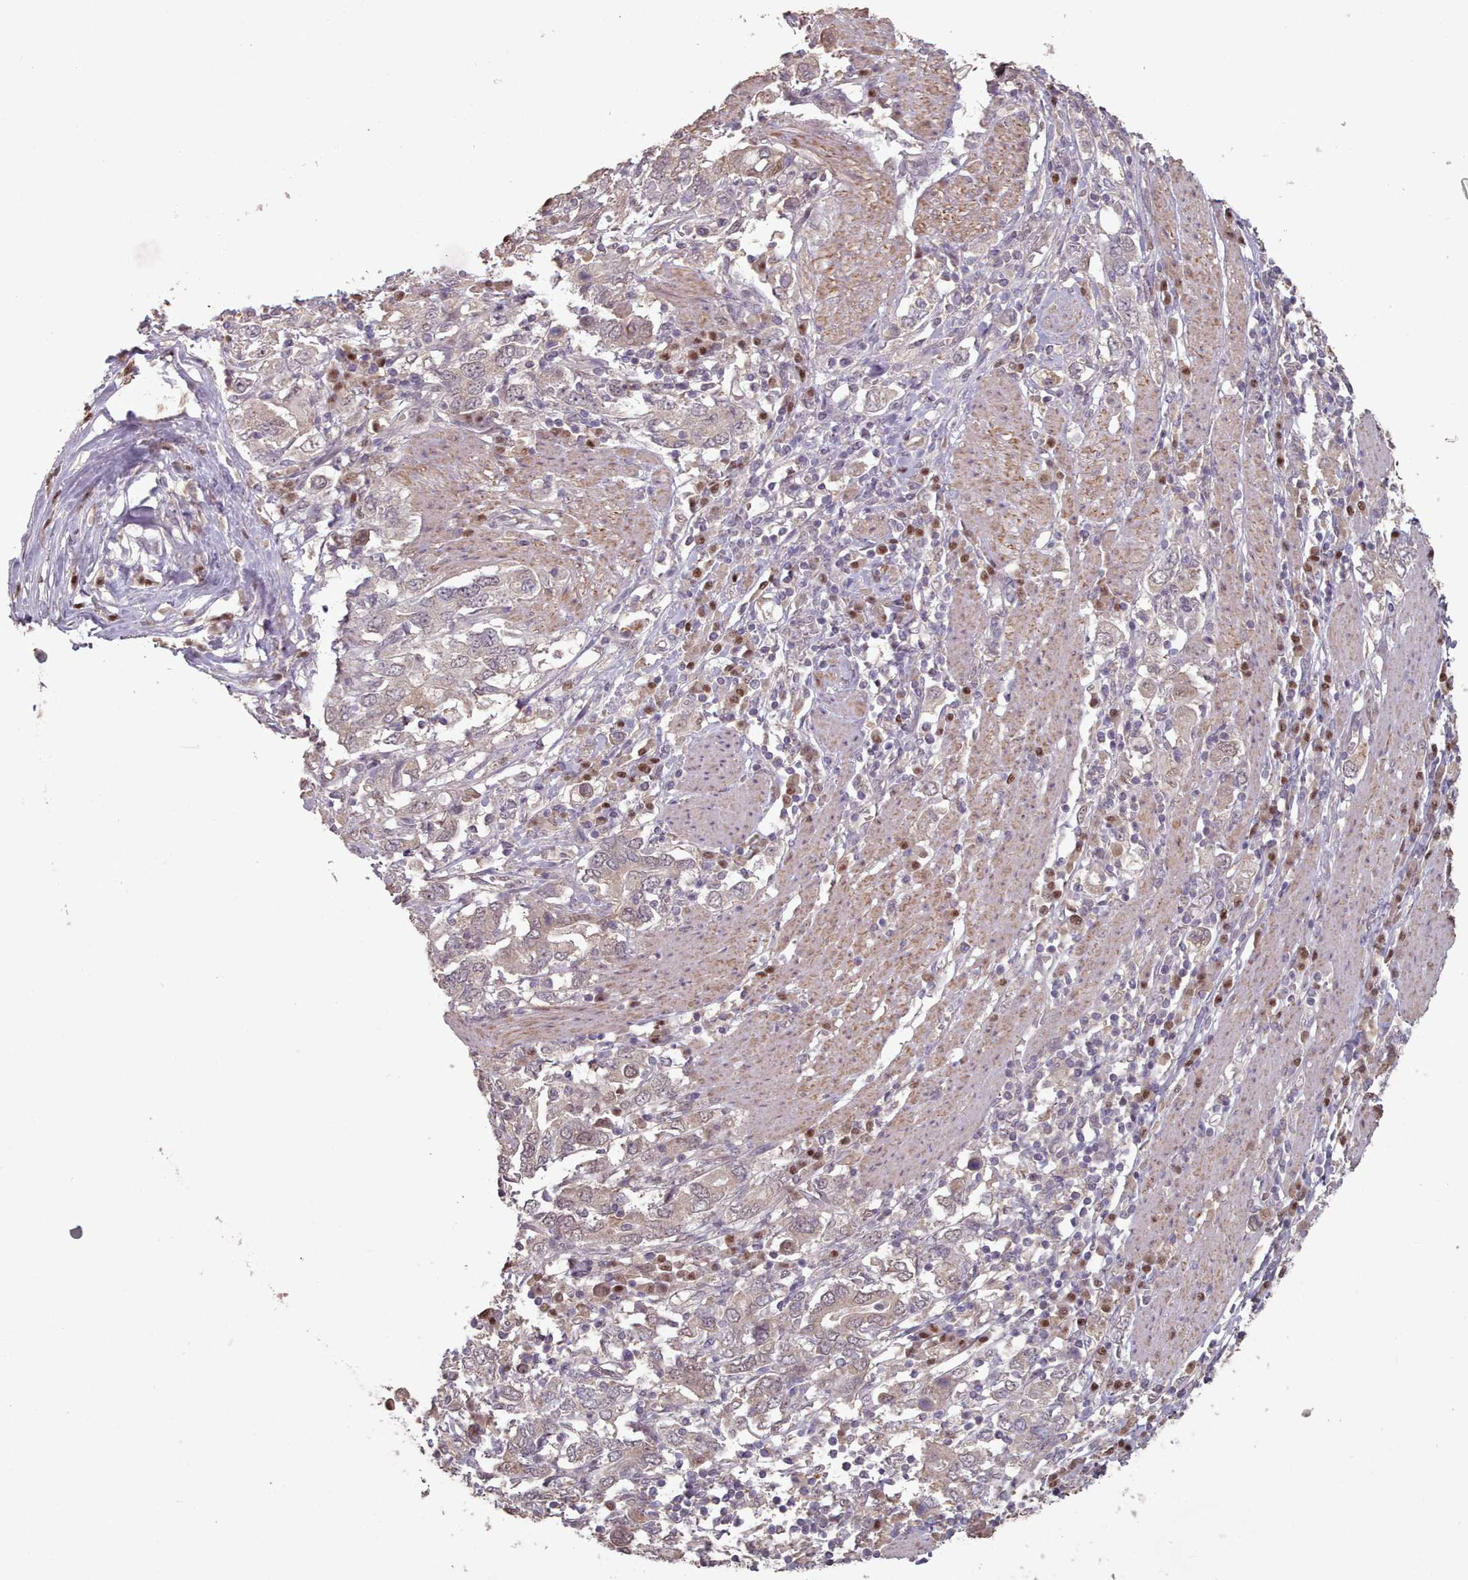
{"staining": {"intensity": "weak", "quantity": "25%-75%", "location": "cytoplasmic/membranous,nuclear"}, "tissue": "stomach cancer", "cell_type": "Tumor cells", "image_type": "cancer", "snomed": [{"axis": "morphology", "description": "Adenocarcinoma, NOS"}, {"axis": "topography", "description": "Stomach, upper"}, {"axis": "topography", "description": "Stomach"}], "caption": "Human adenocarcinoma (stomach) stained for a protein (brown) reveals weak cytoplasmic/membranous and nuclear positive expression in approximately 25%-75% of tumor cells.", "gene": "ERCC6L", "patient": {"sex": "male", "age": 62}}